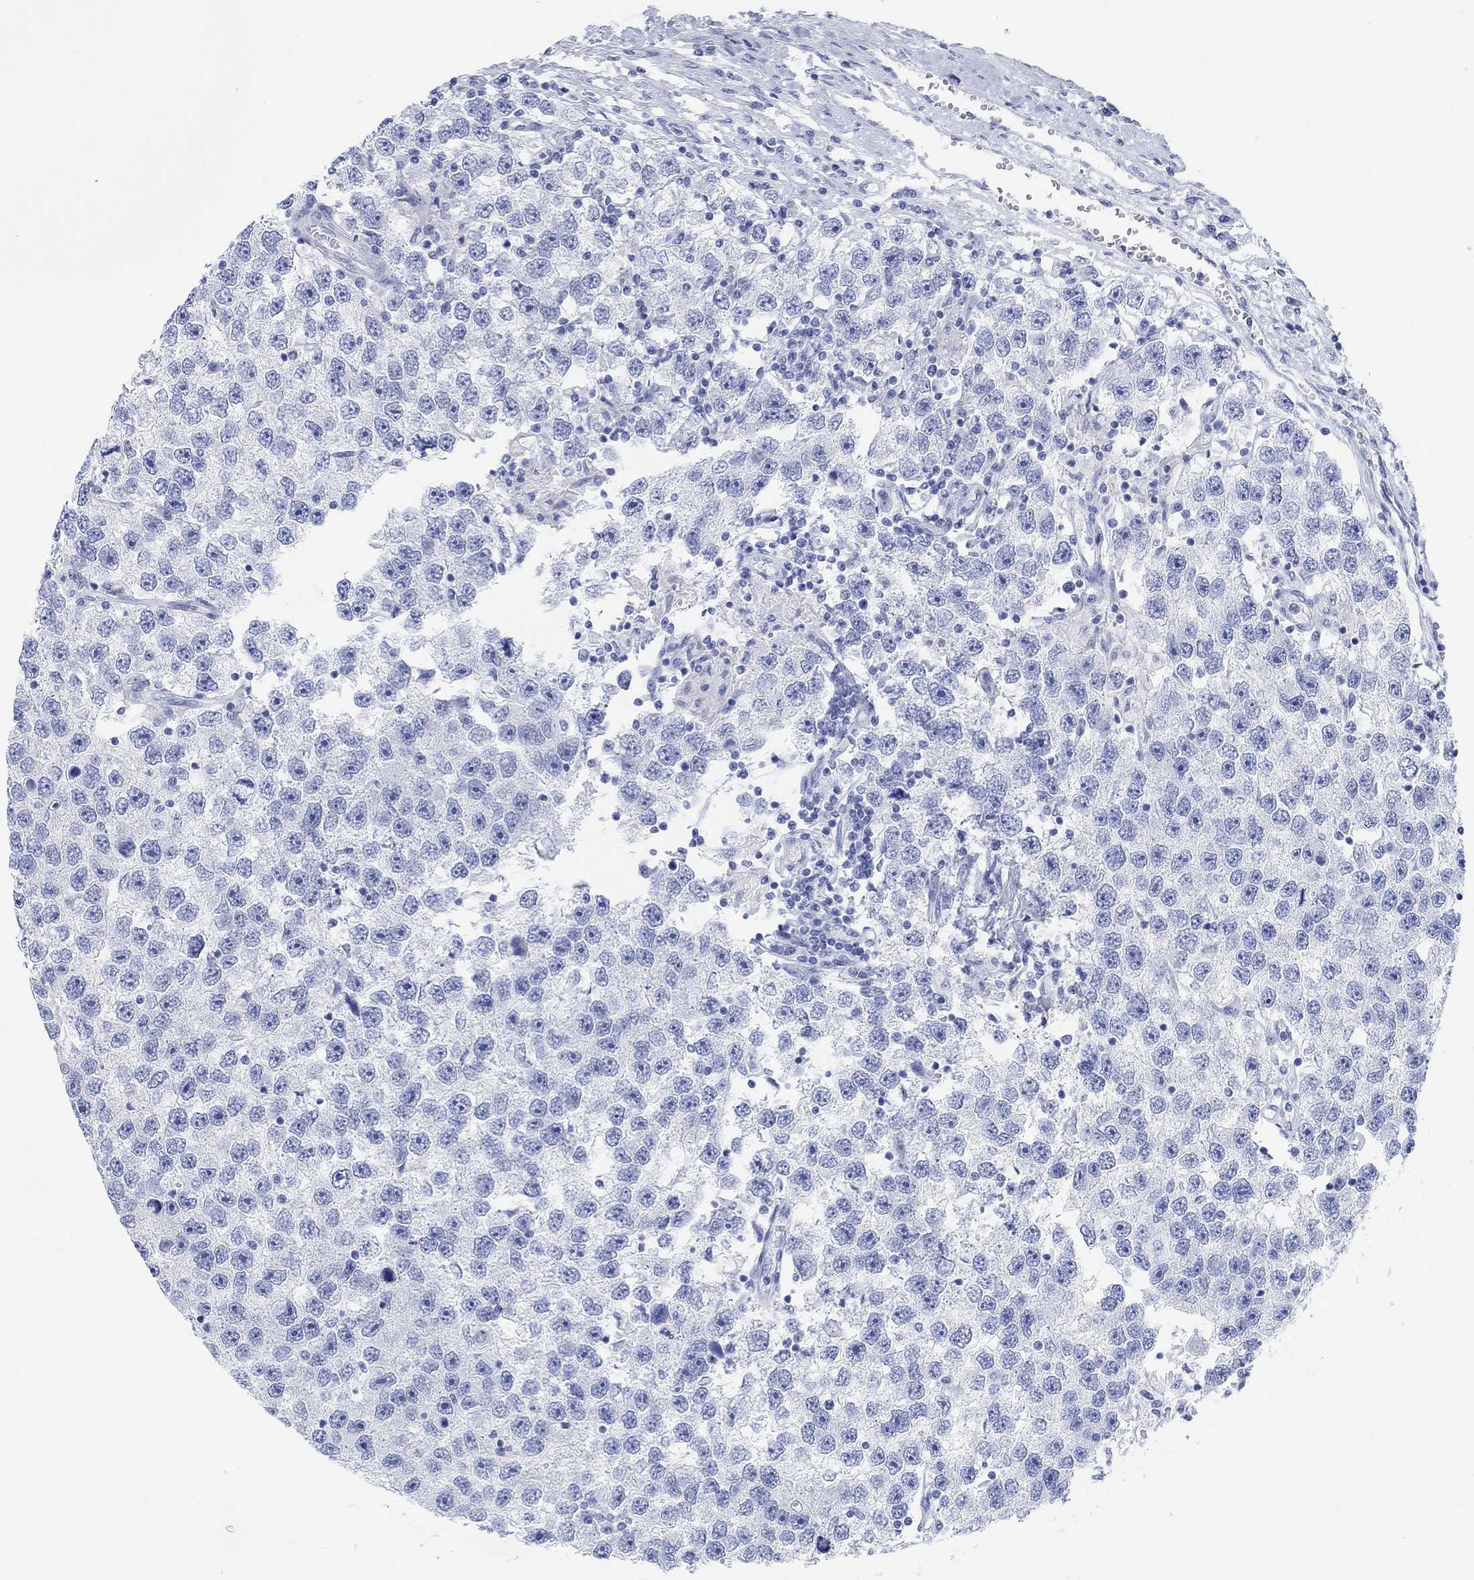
{"staining": {"intensity": "negative", "quantity": "none", "location": "none"}, "tissue": "testis cancer", "cell_type": "Tumor cells", "image_type": "cancer", "snomed": [{"axis": "morphology", "description": "Seminoma, NOS"}, {"axis": "topography", "description": "Testis"}], "caption": "This is an immunohistochemistry photomicrograph of testis cancer. There is no expression in tumor cells.", "gene": "XIRP2", "patient": {"sex": "male", "age": 26}}